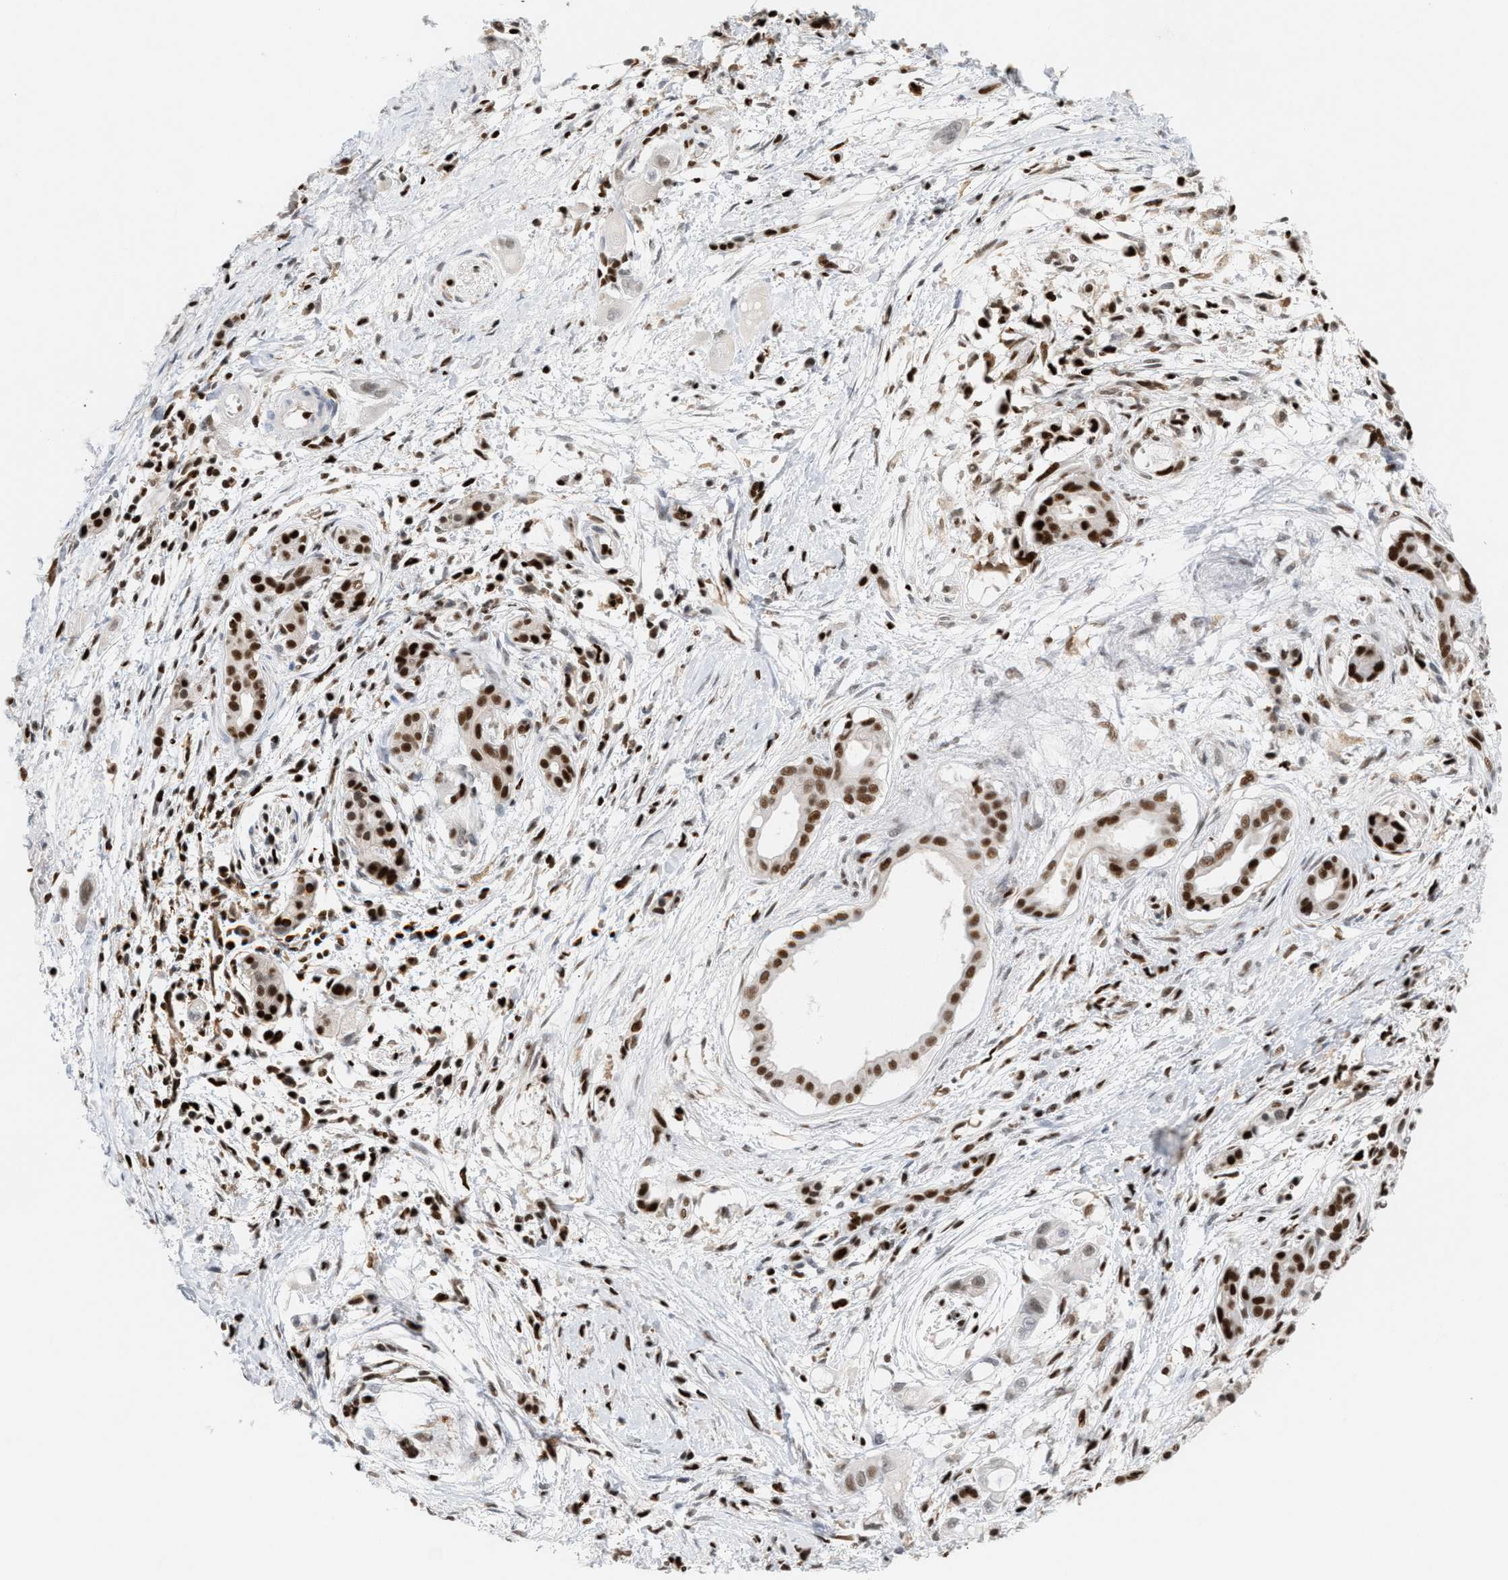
{"staining": {"intensity": "strong", "quantity": ">75%", "location": "nuclear"}, "tissue": "pancreatic cancer", "cell_type": "Tumor cells", "image_type": "cancer", "snomed": [{"axis": "morphology", "description": "Adenocarcinoma, NOS"}, {"axis": "topography", "description": "Pancreas"}], "caption": "High-magnification brightfield microscopy of pancreatic cancer stained with DAB (3,3'-diaminobenzidine) (brown) and counterstained with hematoxylin (blue). tumor cells exhibit strong nuclear positivity is identified in approximately>75% of cells.", "gene": "RNASEK-C17orf49", "patient": {"sex": "male", "age": 59}}